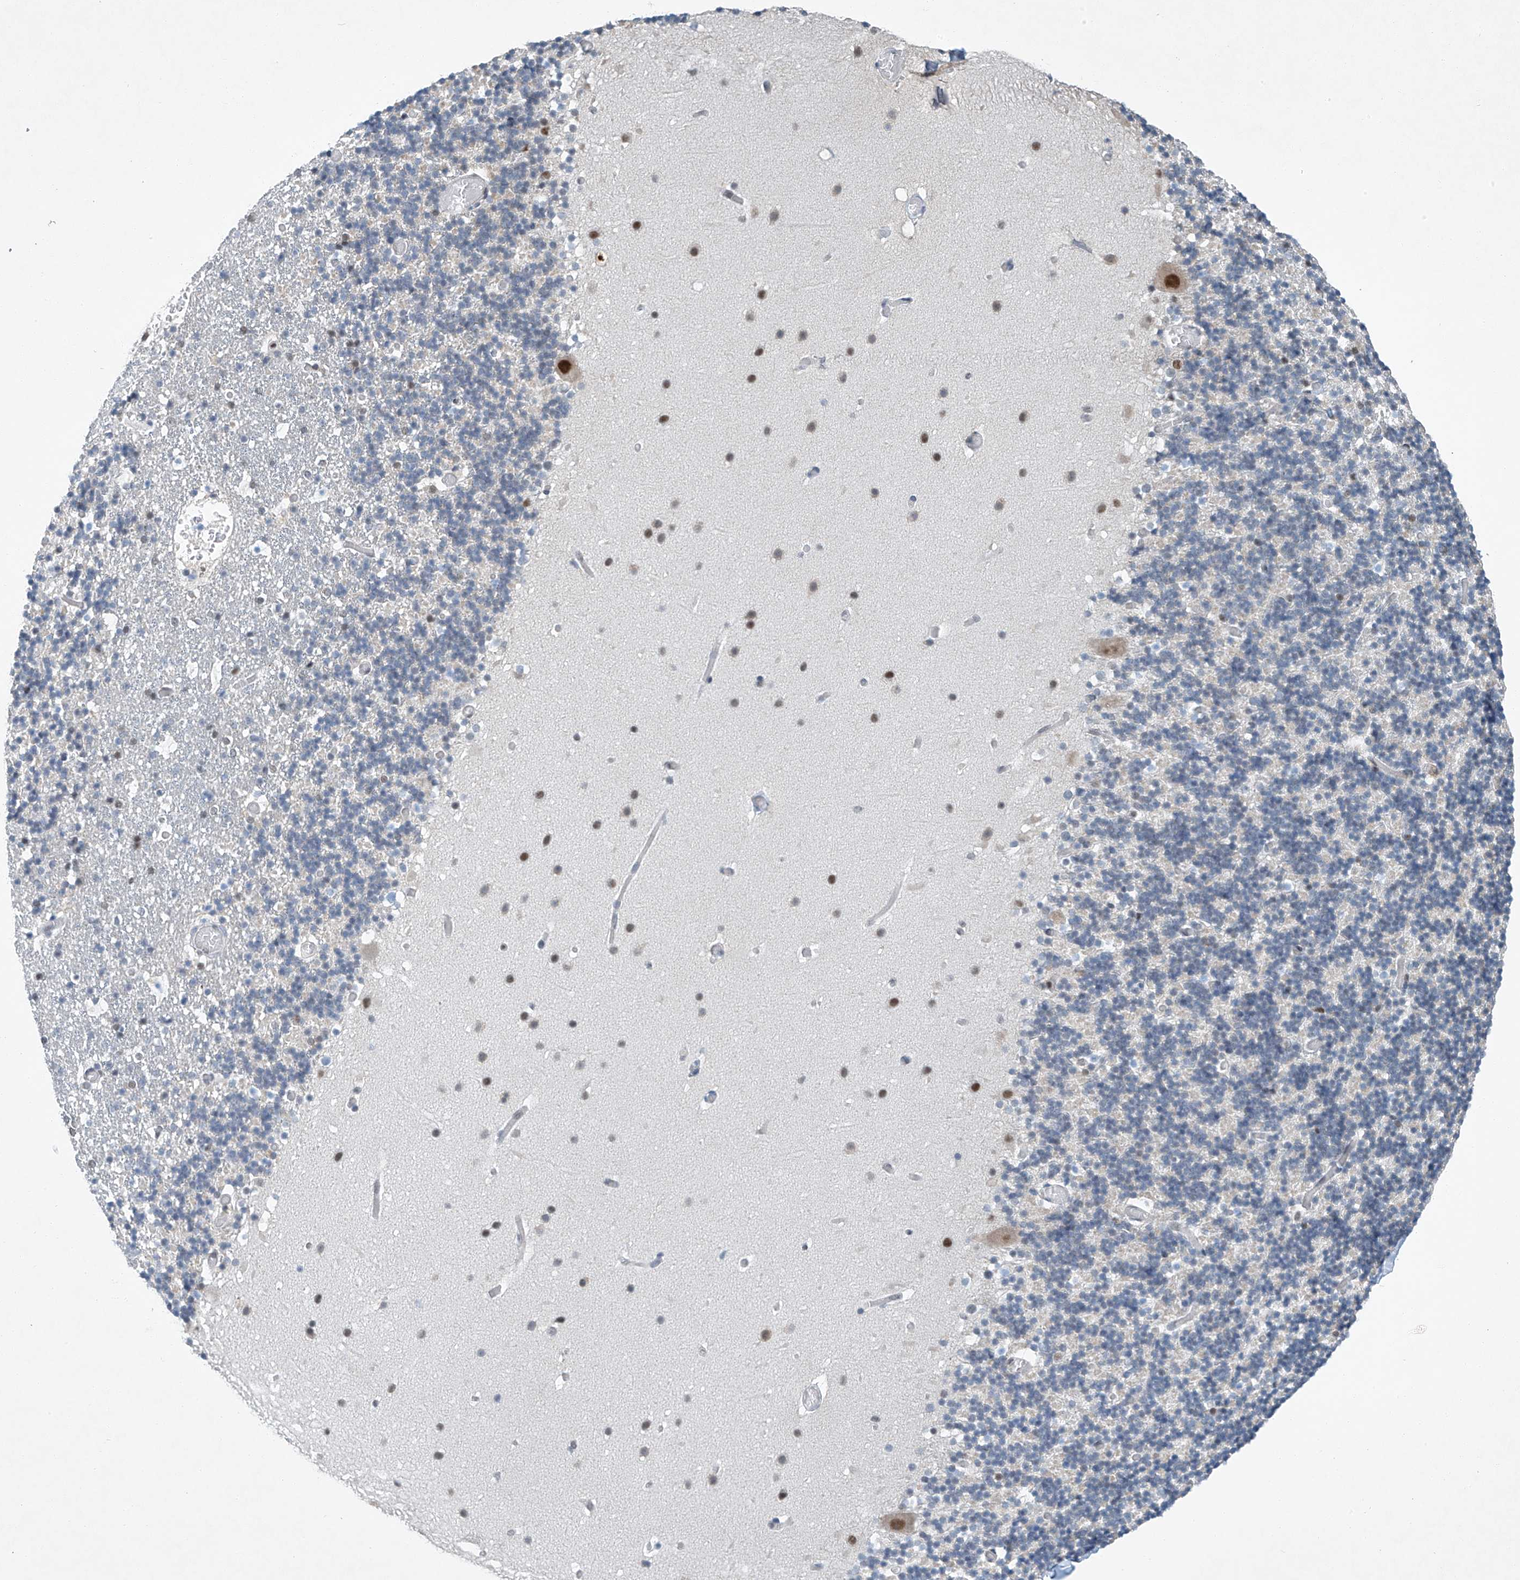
{"staining": {"intensity": "weak", "quantity": "<25%", "location": "nuclear"}, "tissue": "cerebellum", "cell_type": "Cells in granular layer", "image_type": "normal", "snomed": [{"axis": "morphology", "description": "Normal tissue, NOS"}, {"axis": "topography", "description": "Cerebellum"}], "caption": "This is an immunohistochemistry (IHC) micrograph of benign human cerebellum. There is no staining in cells in granular layer.", "gene": "TAF8", "patient": {"sex": "male", "age": 57}}